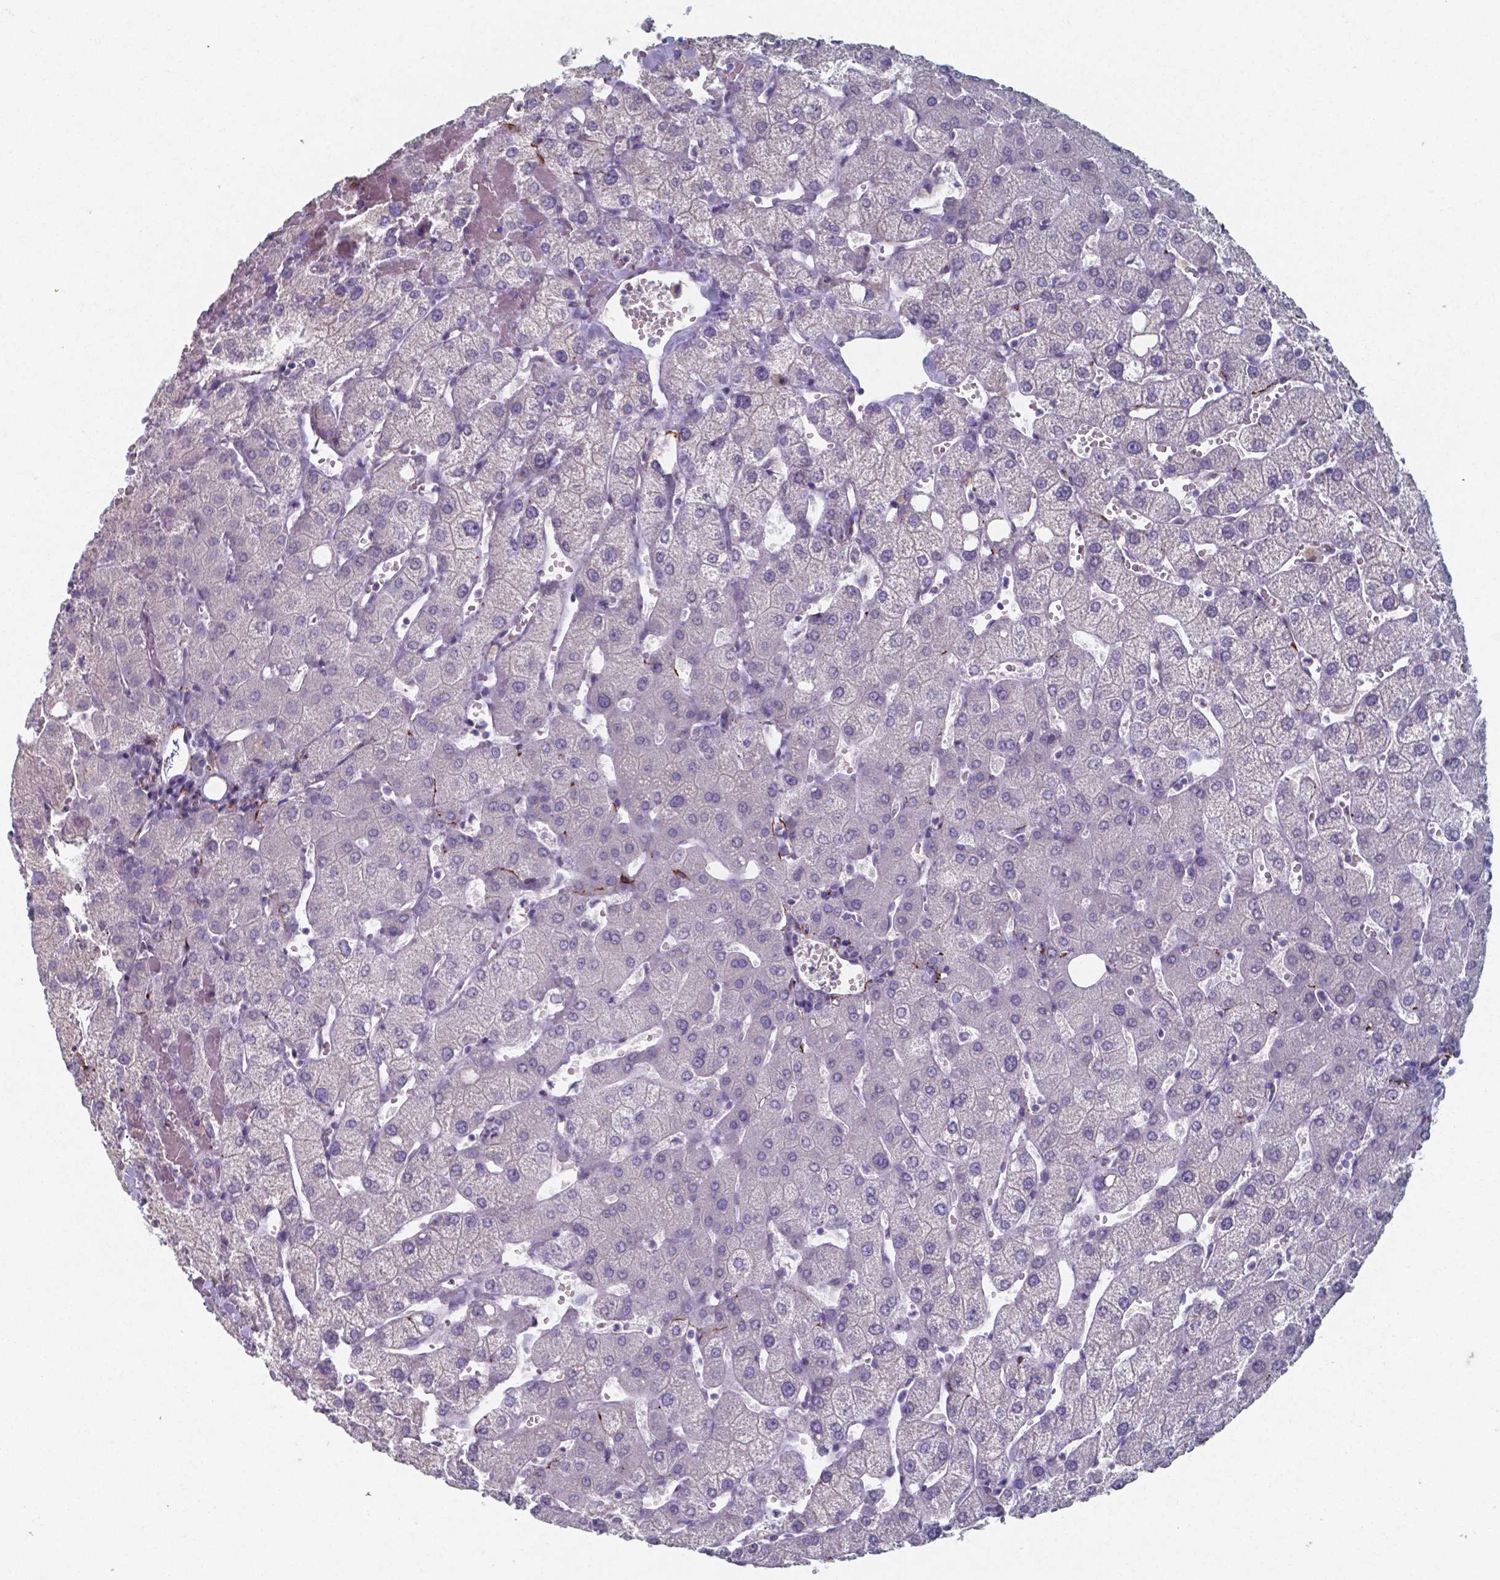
{"staining": {"intensity": "negative", "quantity": "none", "location": "none"}, "tissue": "liver", "cell_type": "Cholangiocytes", "image_type": "normal", "snomed": [{"axis": "morphology", "description": "Normal tissue, NOS"}, {"axis": "topography", "description": "Liver"}], "caption": "Human liver stained for a protein using immunohistochemistry (IHC) reveals no staining in cholangiocytes.", "gene": "PLA2R1", "patient": {"sex": "female", "age": 54}}